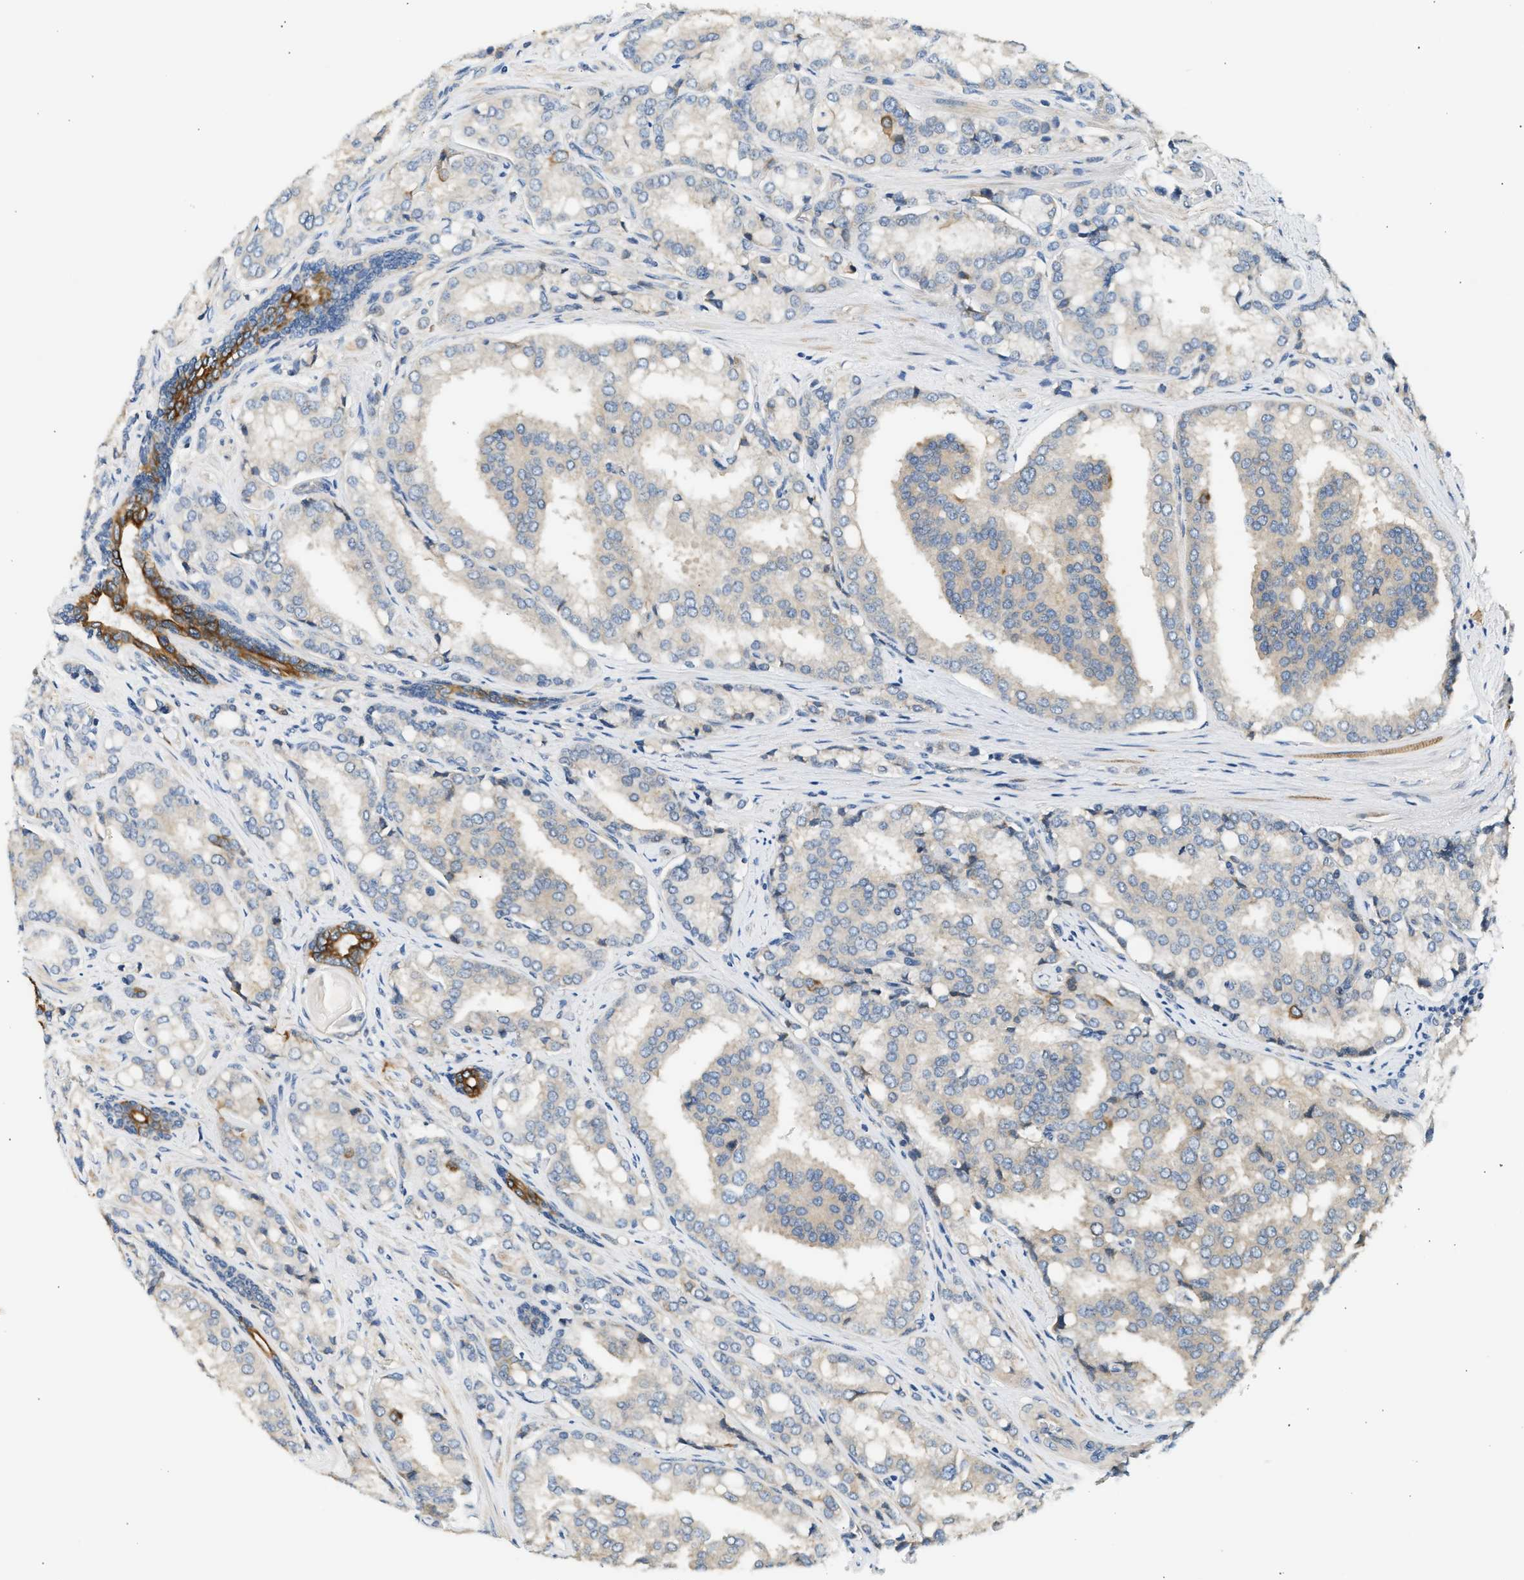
{"staining": {"intensity": "negative", "quantity": "none", "location": "none"}, "tissue": "prostate cancer", "cell_type": "Tumor cells", "image_type": "cancer", "snomed": [{"axis": "morphology", "description": "Adenocarcinoma, High grade"}, {"axis": "topography", "description": "Prostate"}], "caption": "The micrograph displays no significant staining in tumor cells of adenocarcinoma (high-grade) (prostate).", "gene": "WDR31", "patient": {"sex": "male", "age": 50}}